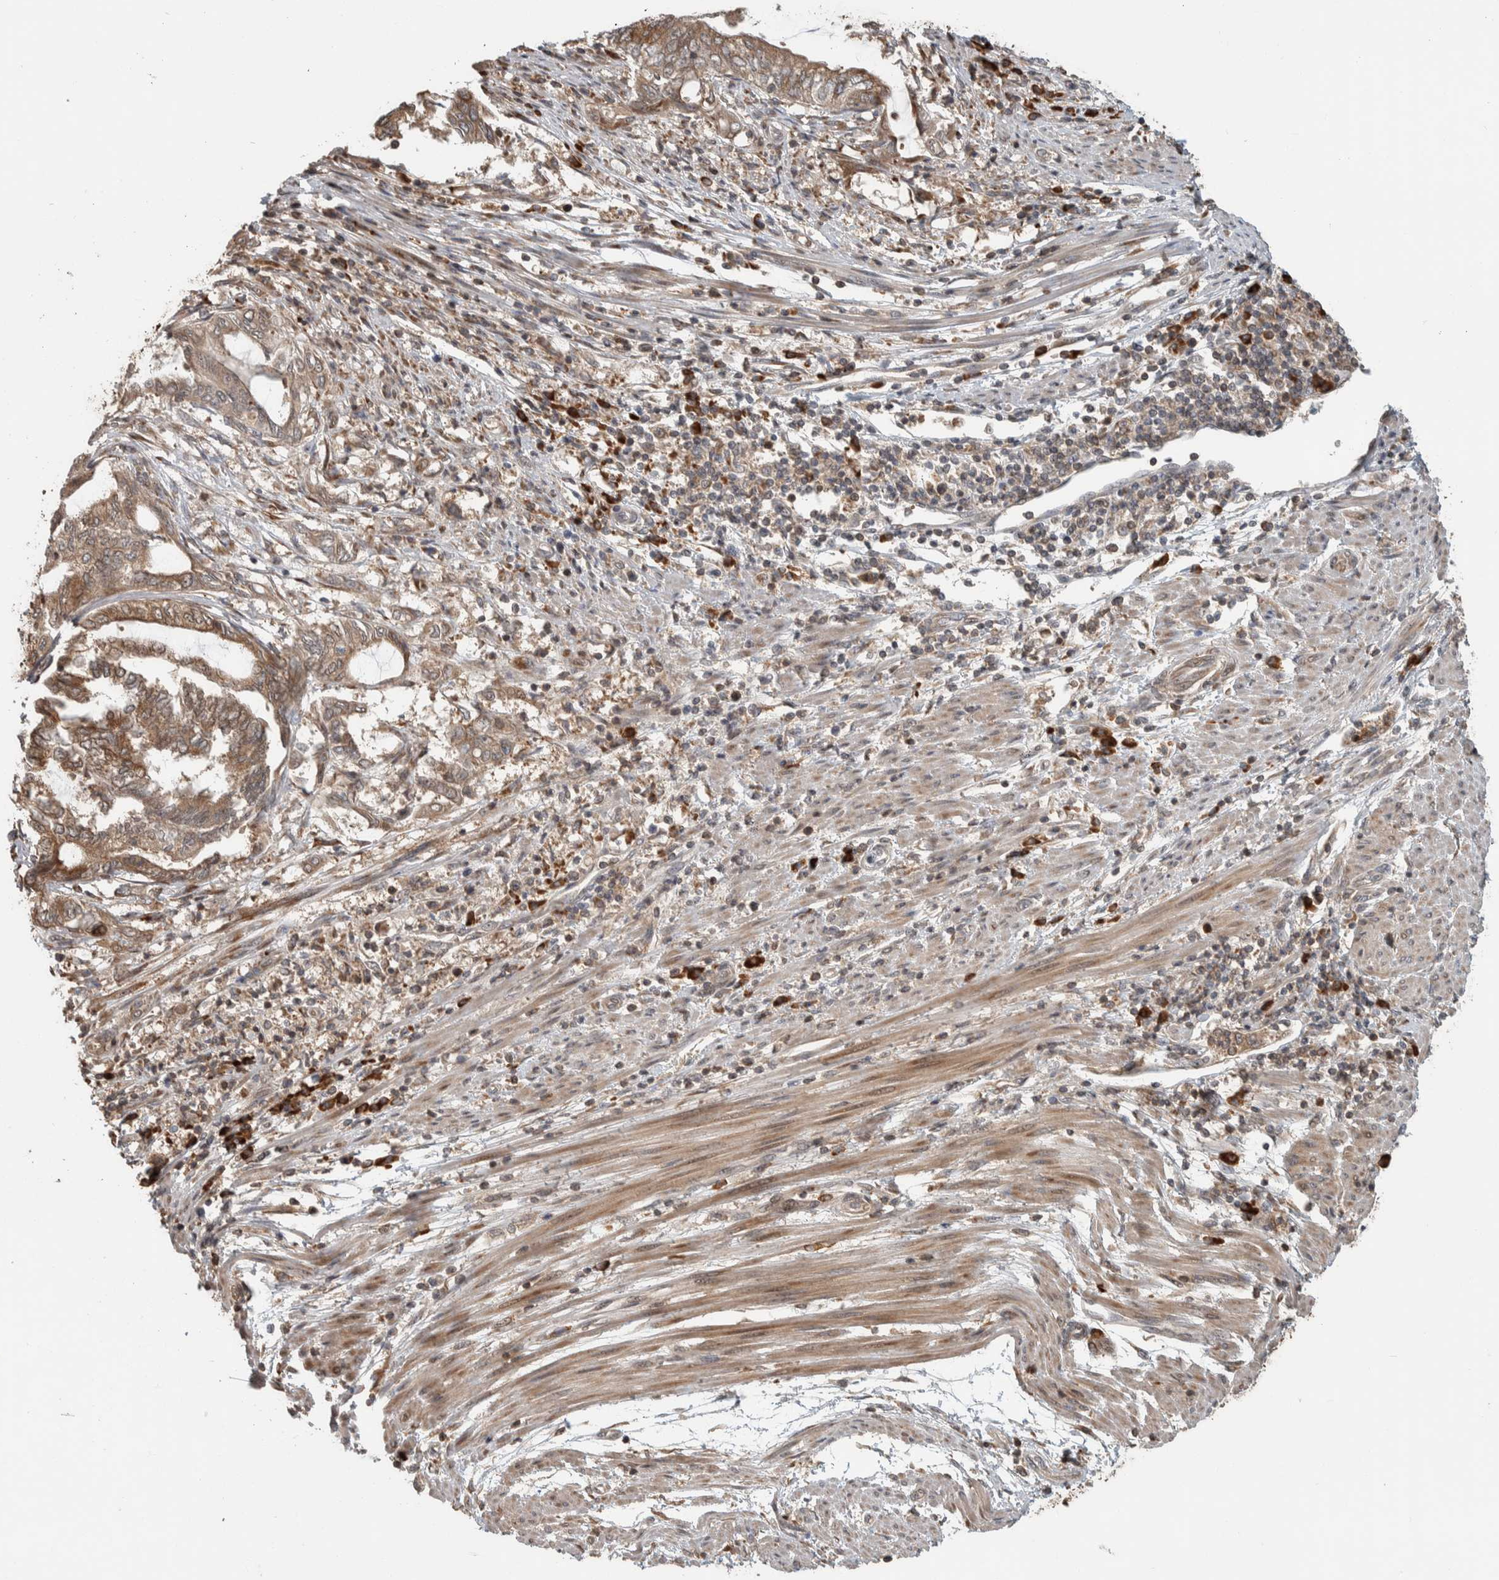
{"staining": {"intensity": "moderate", "quantity": ">75%", "location": "cytoplasmic/membranous"}, "tissue": "endometrial cancer", "cell_type": "Tumor cells", "image_type": "cancer", "snomed": [{"axis": "morphology", "description": "Adenocarcinoma, NOS"}, {"axis": "topography", "description": "Uterus"}, {"axis": "topography", "description": "Endometrium"}], "caption": "A brown stain highlights moderate cytoplasmic/membranous staining of a protein in endometrial adenocarcinoma tumor cells. The staining was performed using DAB (3,3'-diaminobenzidine) to visualize the protein expression in brown, while the nuclei were stained in blue with hematoxylin (Magnification: 20x).", "gene": "CNTROB", "patient": {"sex": "female", "age": 70}}